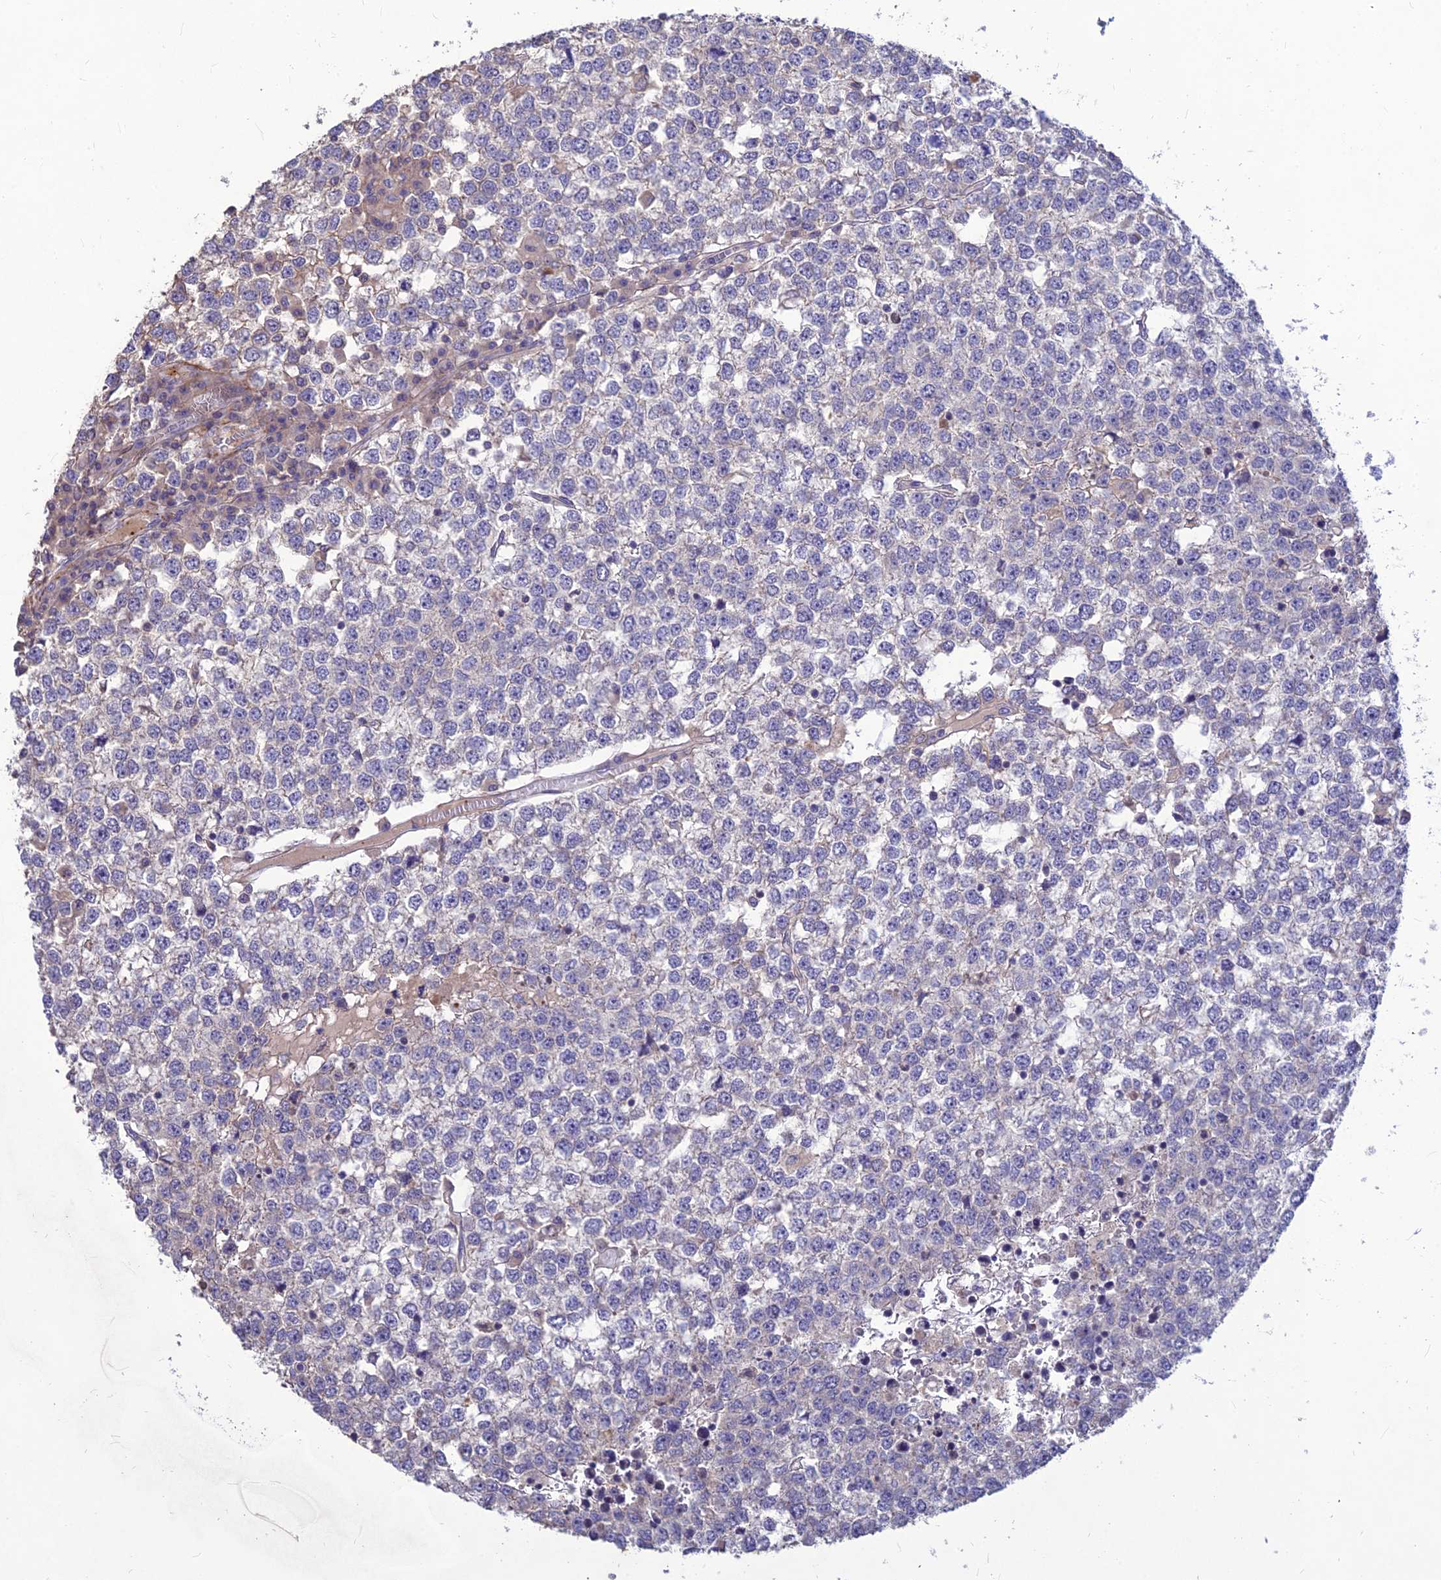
{"staining": {"intensity": "negative", "quantity": "none", "location": "none"}, "tissue": "testis cancer", "cell_type": "Tumor cells", "image_type": "cancer", "snomed": [{"axis": "morphology", "description": "Seminoma, NOS"}, {"axis": "topography", "description": "Testis"}], "caption": "The micrograph exhibits no staining of tumor cells in testis cancer (seminoma).", "gene": "CLUH", "patient": {"sex": "male", "age": 65}}